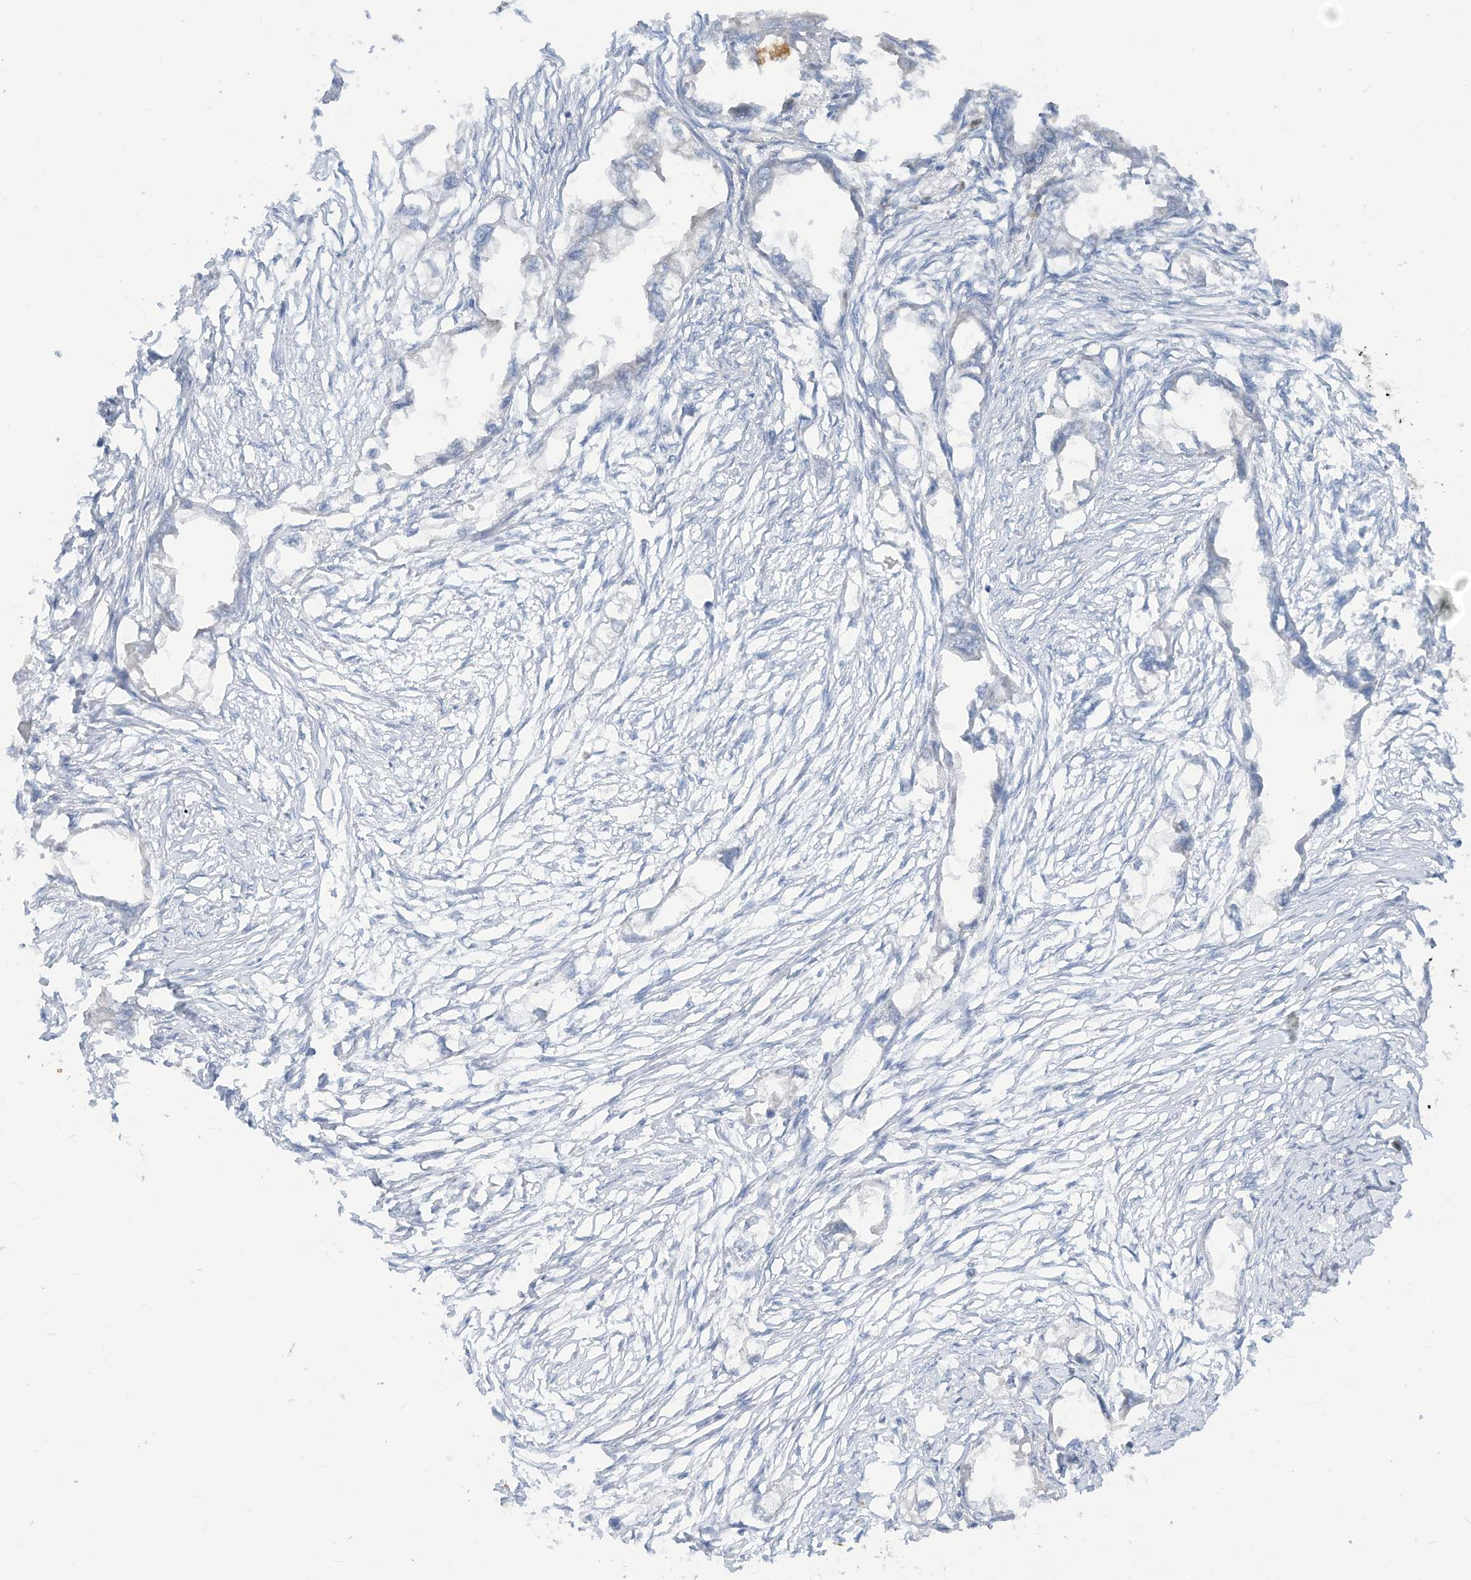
{"staining": {"intensity": "negative", "quantity": "none", "location": "none"}, "tissue": "endometrial cancer", "cell_type": "Tumor cells", "image_type": "cancer", "snomed": [{"axis": "morphology", "description": "Adenocarcinoma, NOS"}, {"axis": "morphology", "description": "Adenocarcinoma, metastatic, NOS"}, {"axis": "topography", "description": "Adipose tissue"}, {"axis": "topography", "description": "Endometrium"}], "caption": "The photomicrograph demonstrates no staining of tumor cells in endometrial cancer (metastatic adenocarcinoma).", "gene": "LRRN2", "patient": {"sex": "female", "age": 67}}